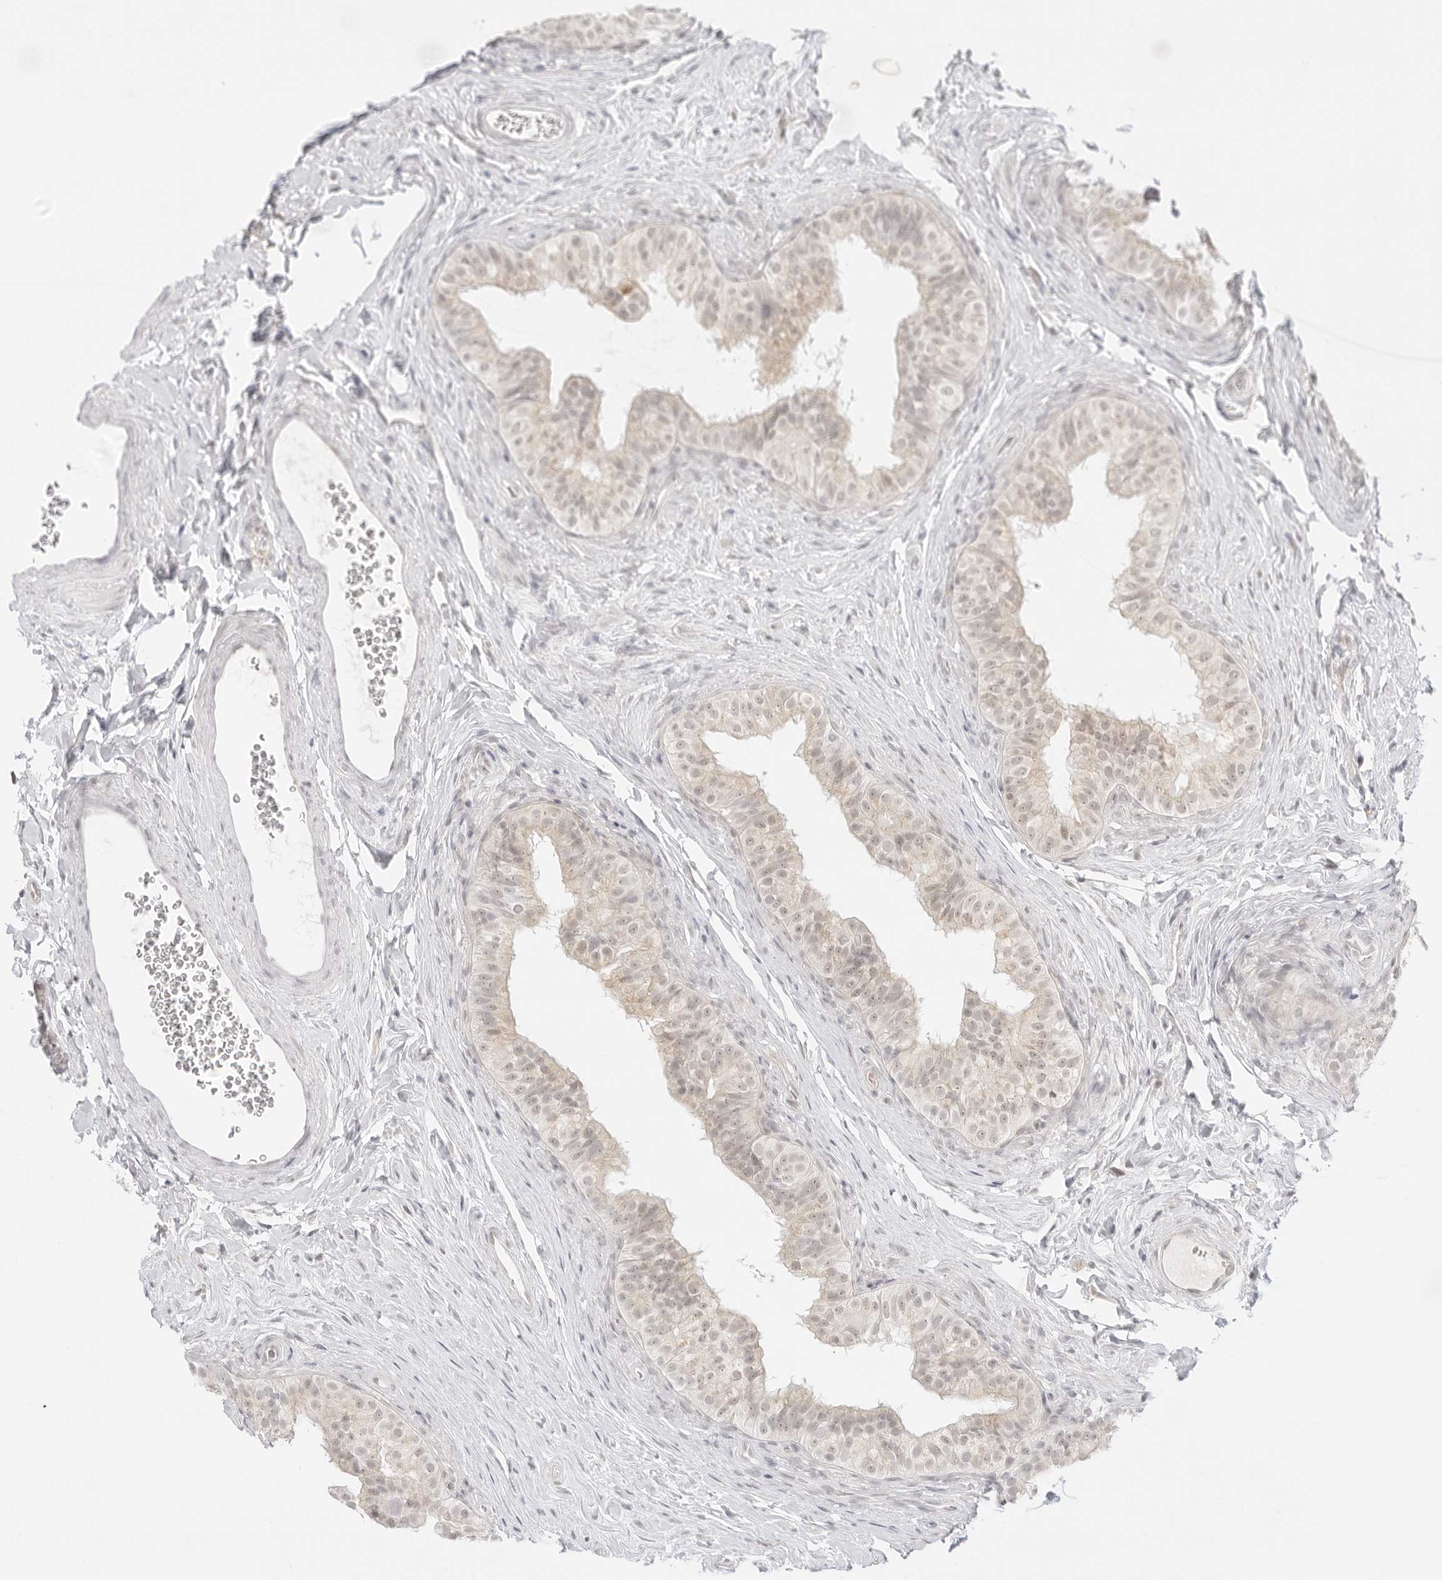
{"staining": {"intensity": "moderate", "quantity": "25%-75%", "location": "cytoplasmic/membranous,nuclear"}, "tissue": "epididymis", "cell_type": "Glandular cells", "image_type": "normal", "snomed": [{"axis": "morphology", "description": "Normal tissue, NOS"}, {"axis": "topography", "description": "Epididymis"}], "caption": "Immunohistochemistry (IHC) micrograph of benign human epididymis stained for a protein (brown), which shows medium levels of moderate cytoplasmic/membranous,nuclear staining in approximately 25%-75% of glandular cells.", "gene": "MED18", "patient": {"sex": "male", "age": 49}}